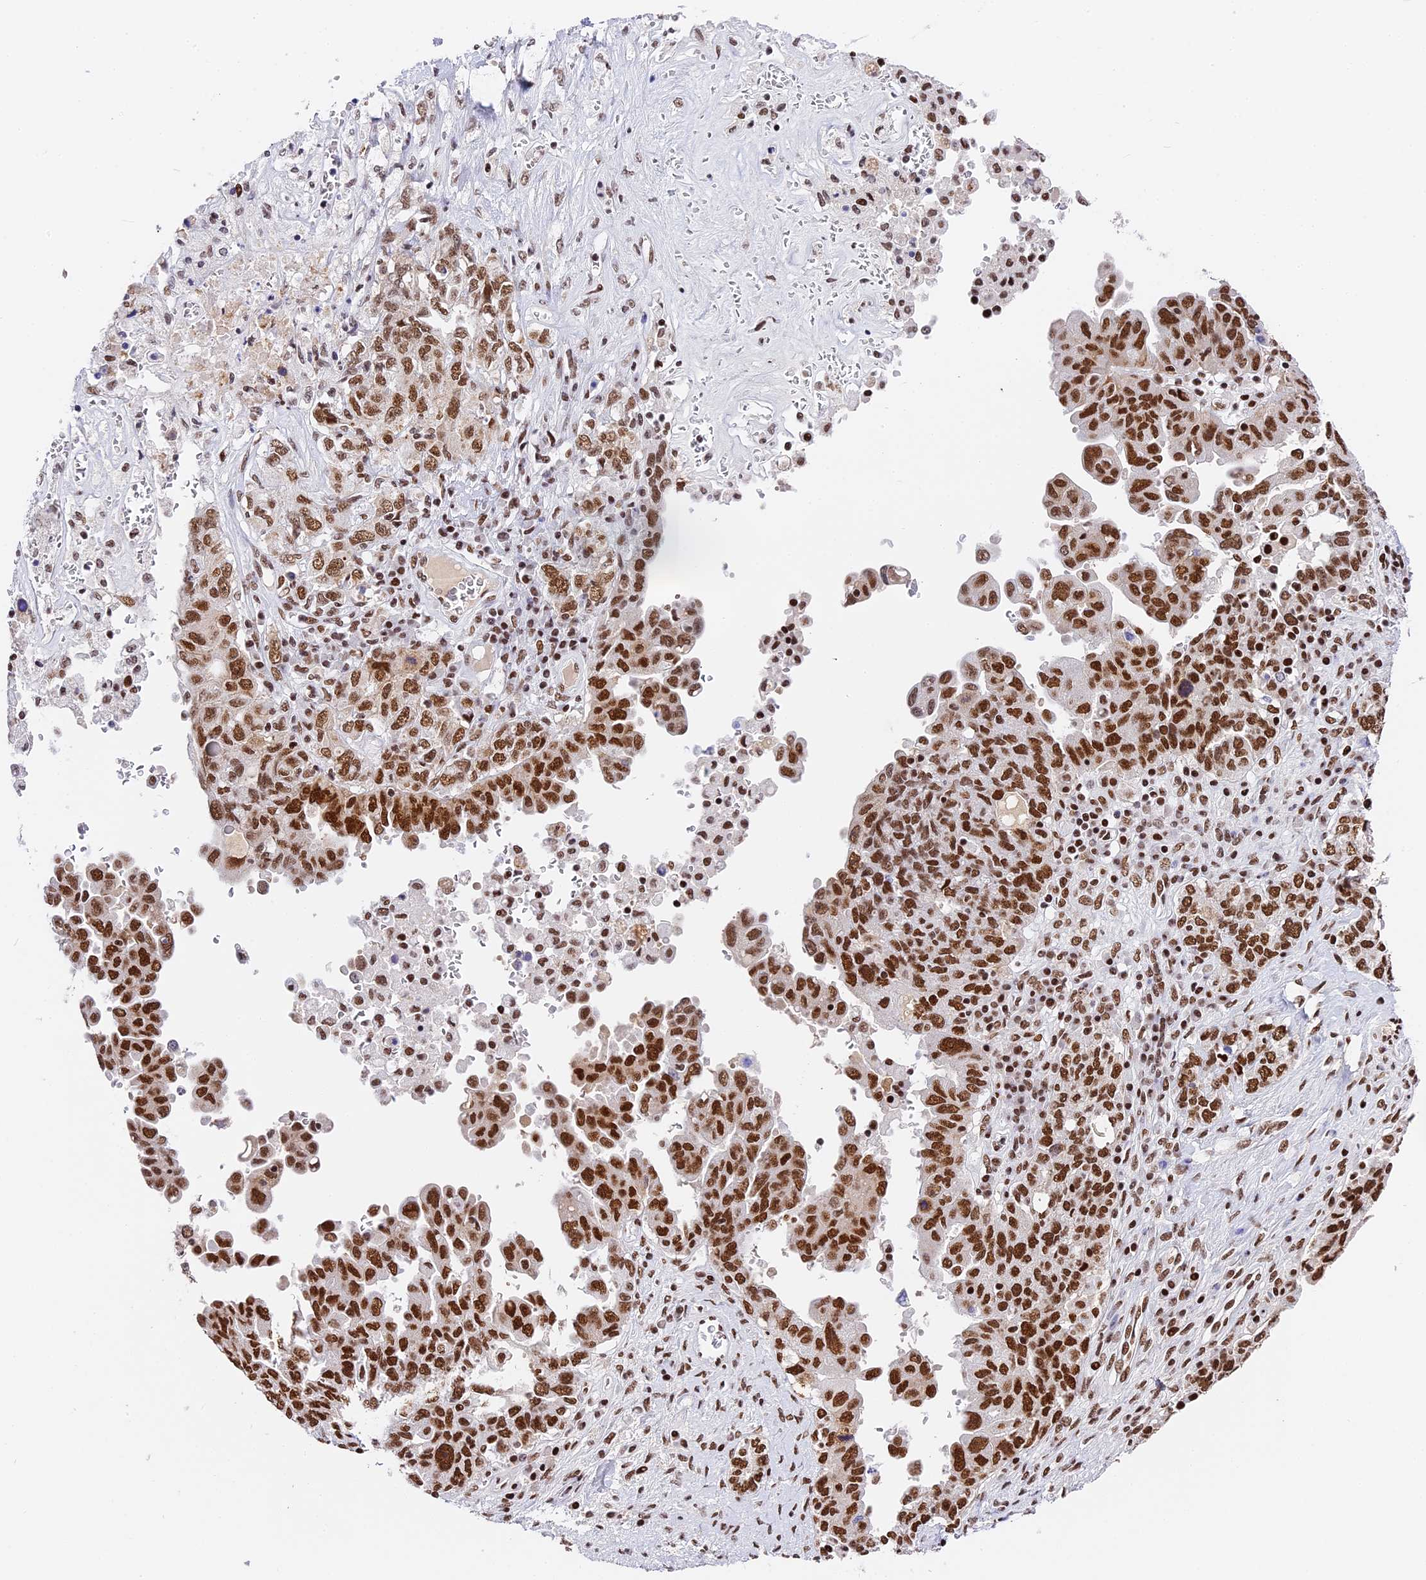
{"staining": {"intensity": "strong", "quantity": ">75%", "location": "nuclear"}, "tissue": "ovarian cancer", "cell_type": "Tumor cells", "image_type": "cancer", "snomed": [{"axis": "morphology", "description": "Carcinoma, endometroid"}, {"axis": "topography", "description": "Ovary"}], "caption": "This image displays IHC staining of ovarian cancer, with high strong nuclear positivity in about >75% of tumor cells.", "gene": "SBNO1", "patient": {"sex": "female", "age": 62}}